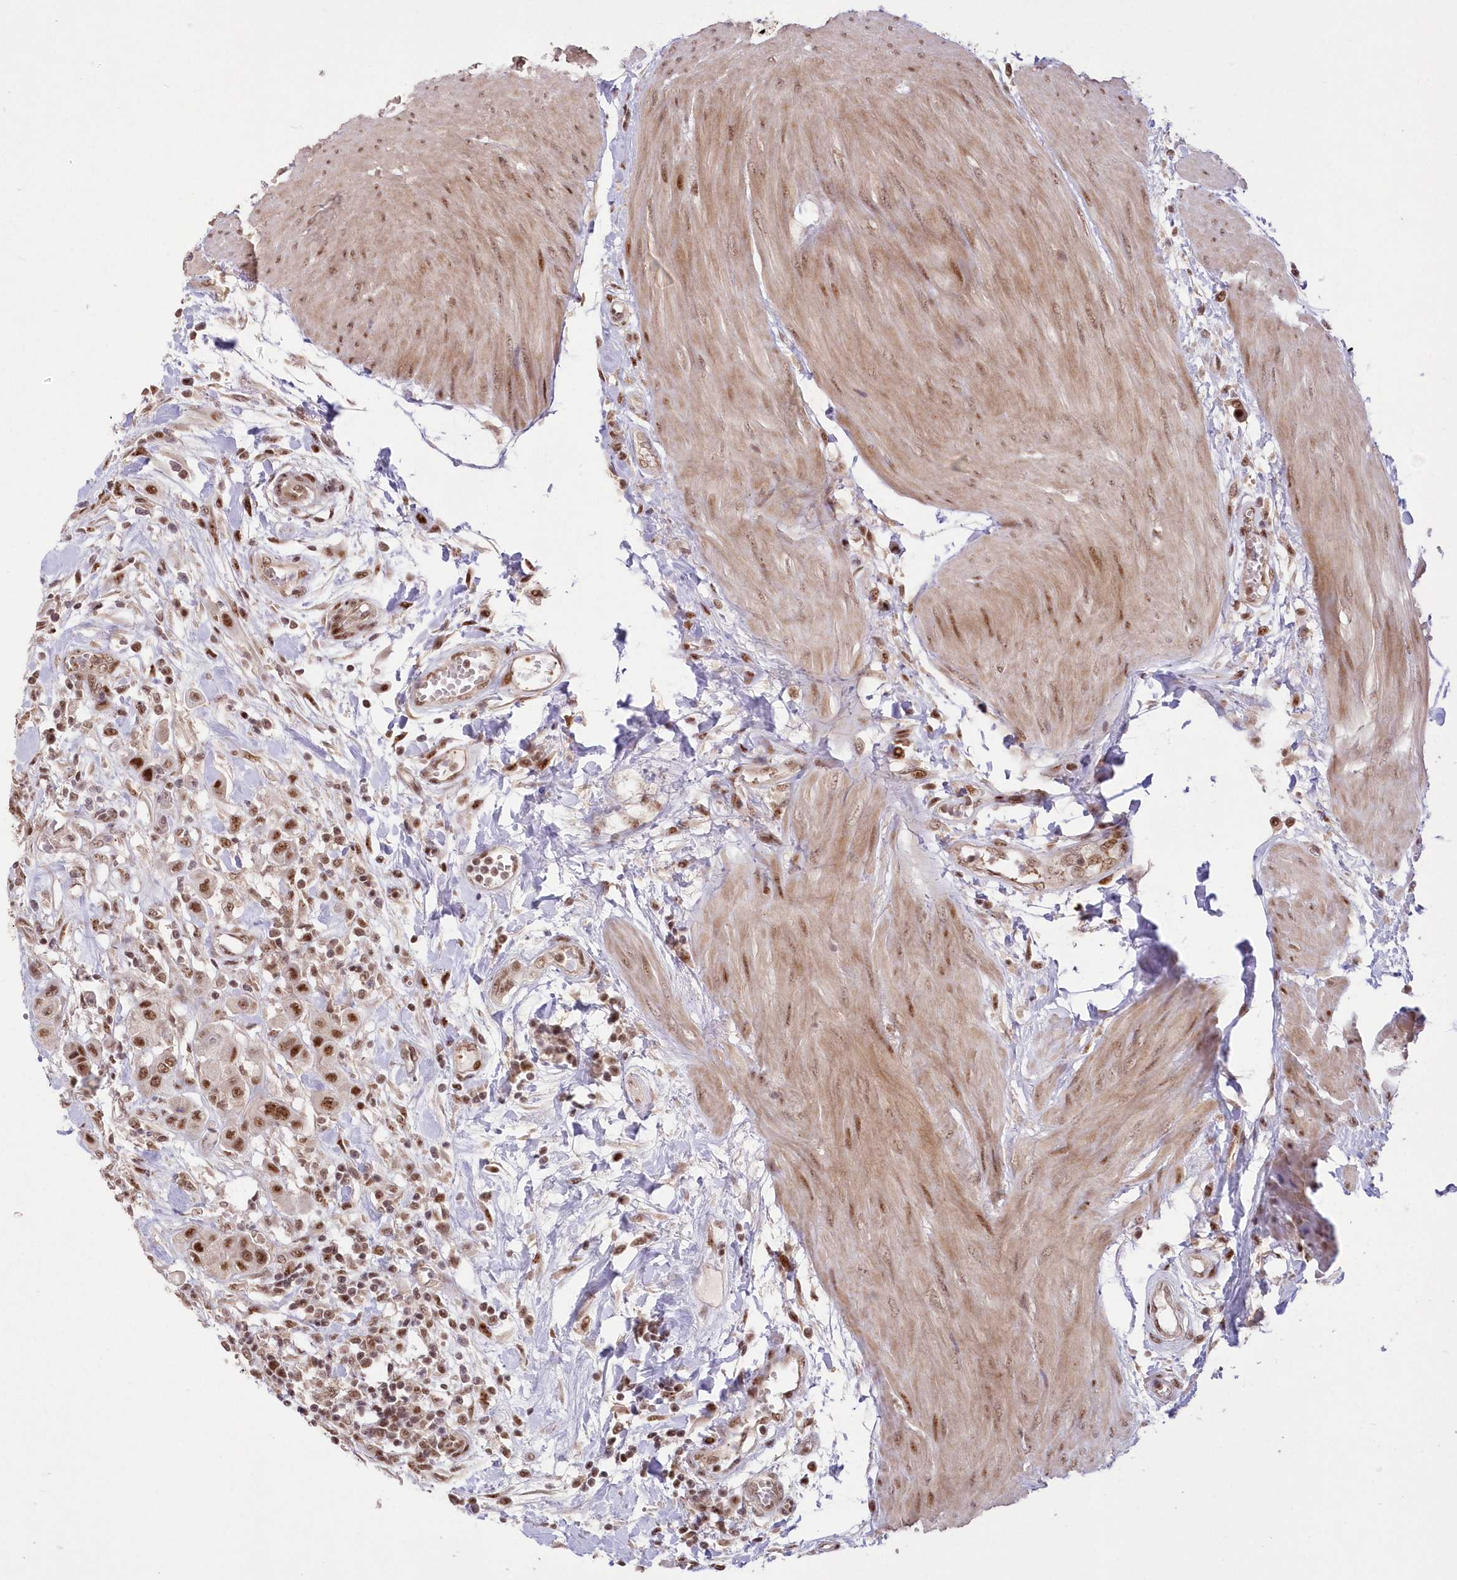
{"staining": {"intensity": "moderate", "quantity": ">75%", "location": "nuclear"}, "tissue": "urothelial cancer", "cell_type": "Tumor cells", "image_type": "cancer", "snomed": [{"axis": "morphology", "description": "Urothelial carcinoma, High grade"}, {"axis": "topography", "description": "Urinary bladder"}], "caption": "The photomicrograph shows immunohistochemical staining of high-grade urothelial carcinoma. There is moderate nuclear positivity is appreciated in about >75% of tumor cells.", "gene": "WBP1L", "patient": {"sex": "male", "age": 50}}